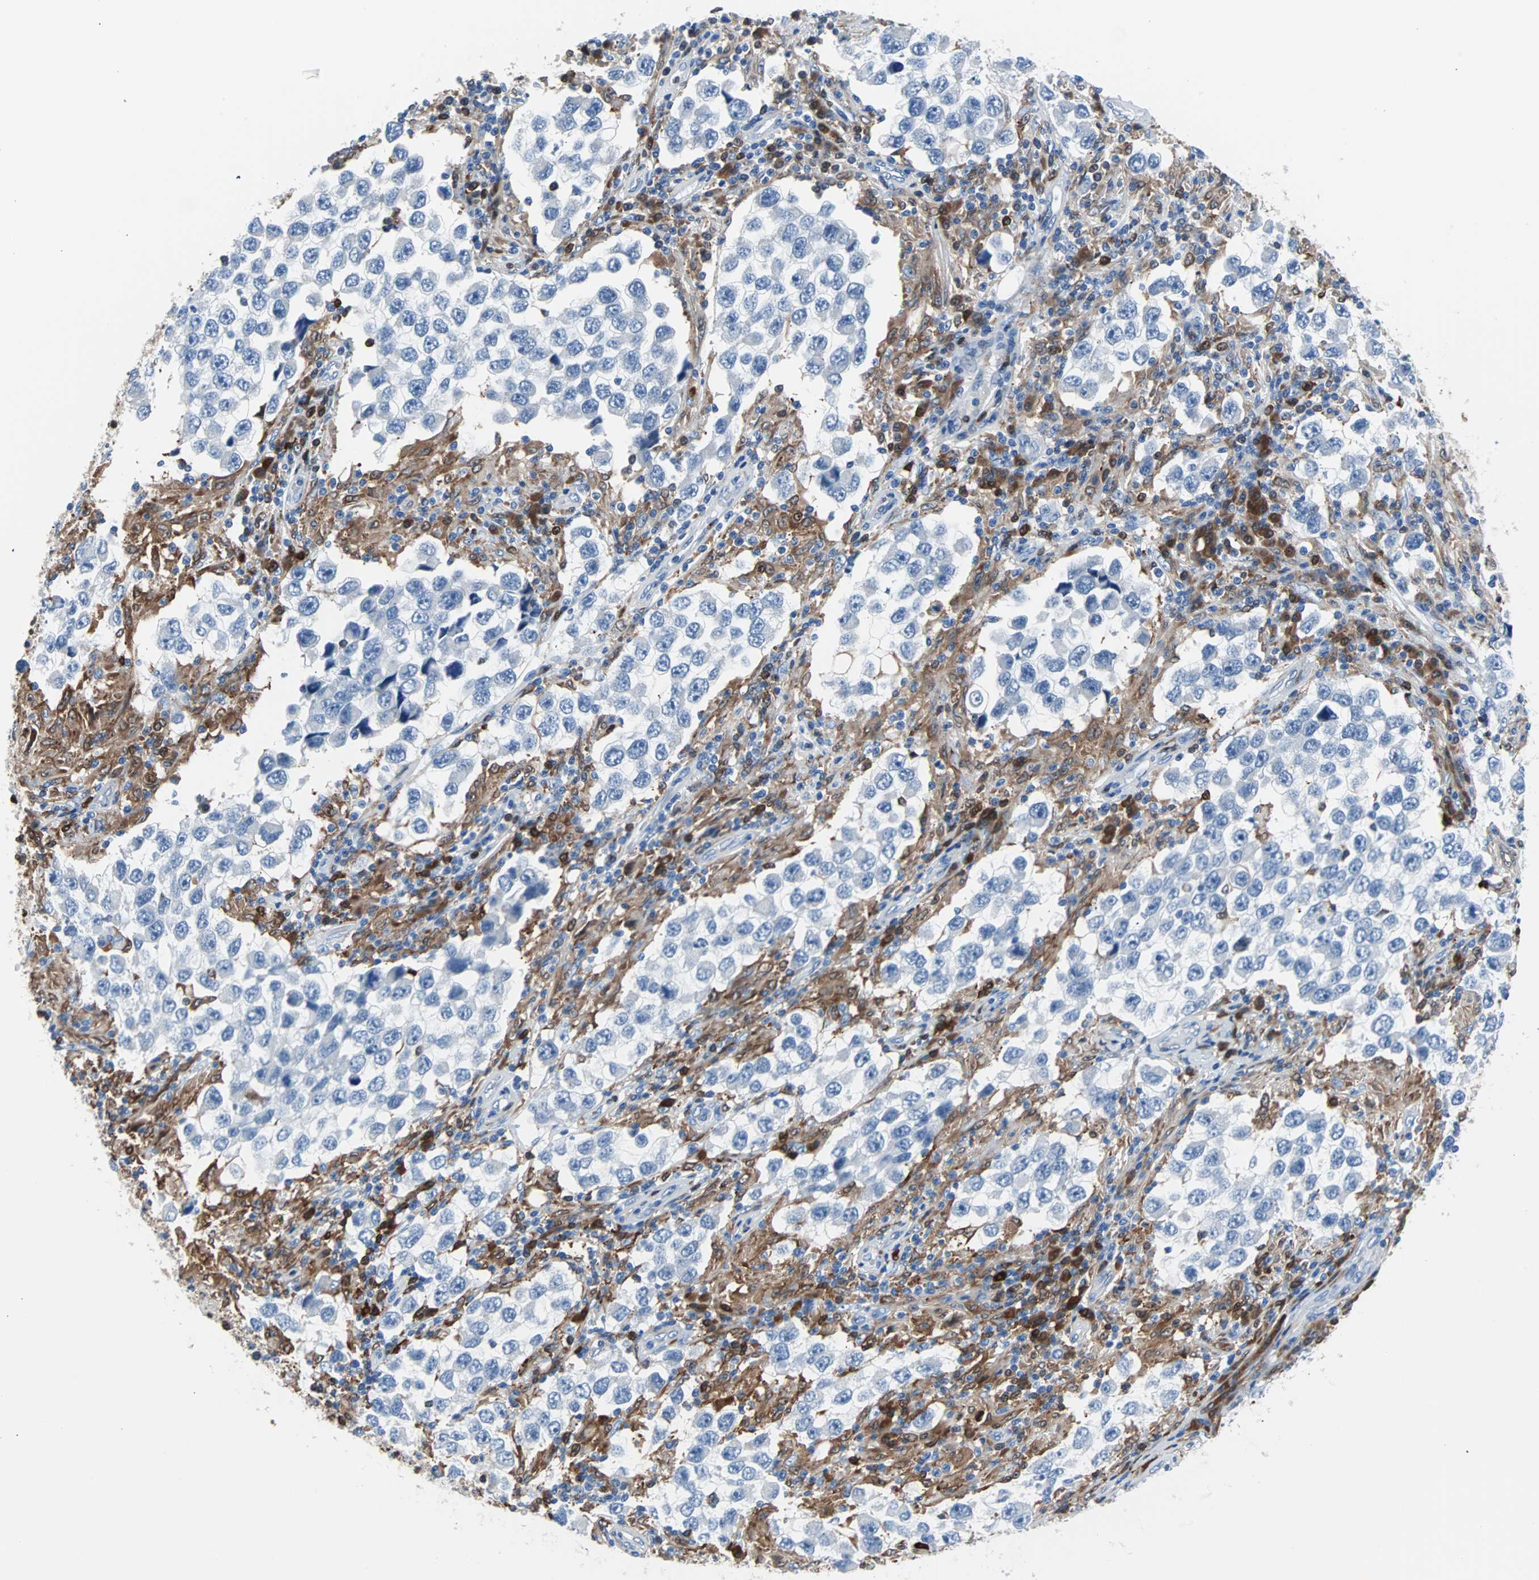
{"staining": {"intensity": "negative", "quantity": "none", "location": "none"}, "tissue": "testis cancer", "cell_type": "Tumor cells", "image_type": "cancer", "snomed": [{"axis": "morphology", "description": "Carcinoma, Embryonal, NOS"}, {"axis": "topography", "description": "Testis"}], "caption": "Immunohistochemical staining of human embryonal carcinoma (testis) shows no significant expression in tumor cells.", "gene": "SYK", "patient": {"sex": "male", "age": 21}}